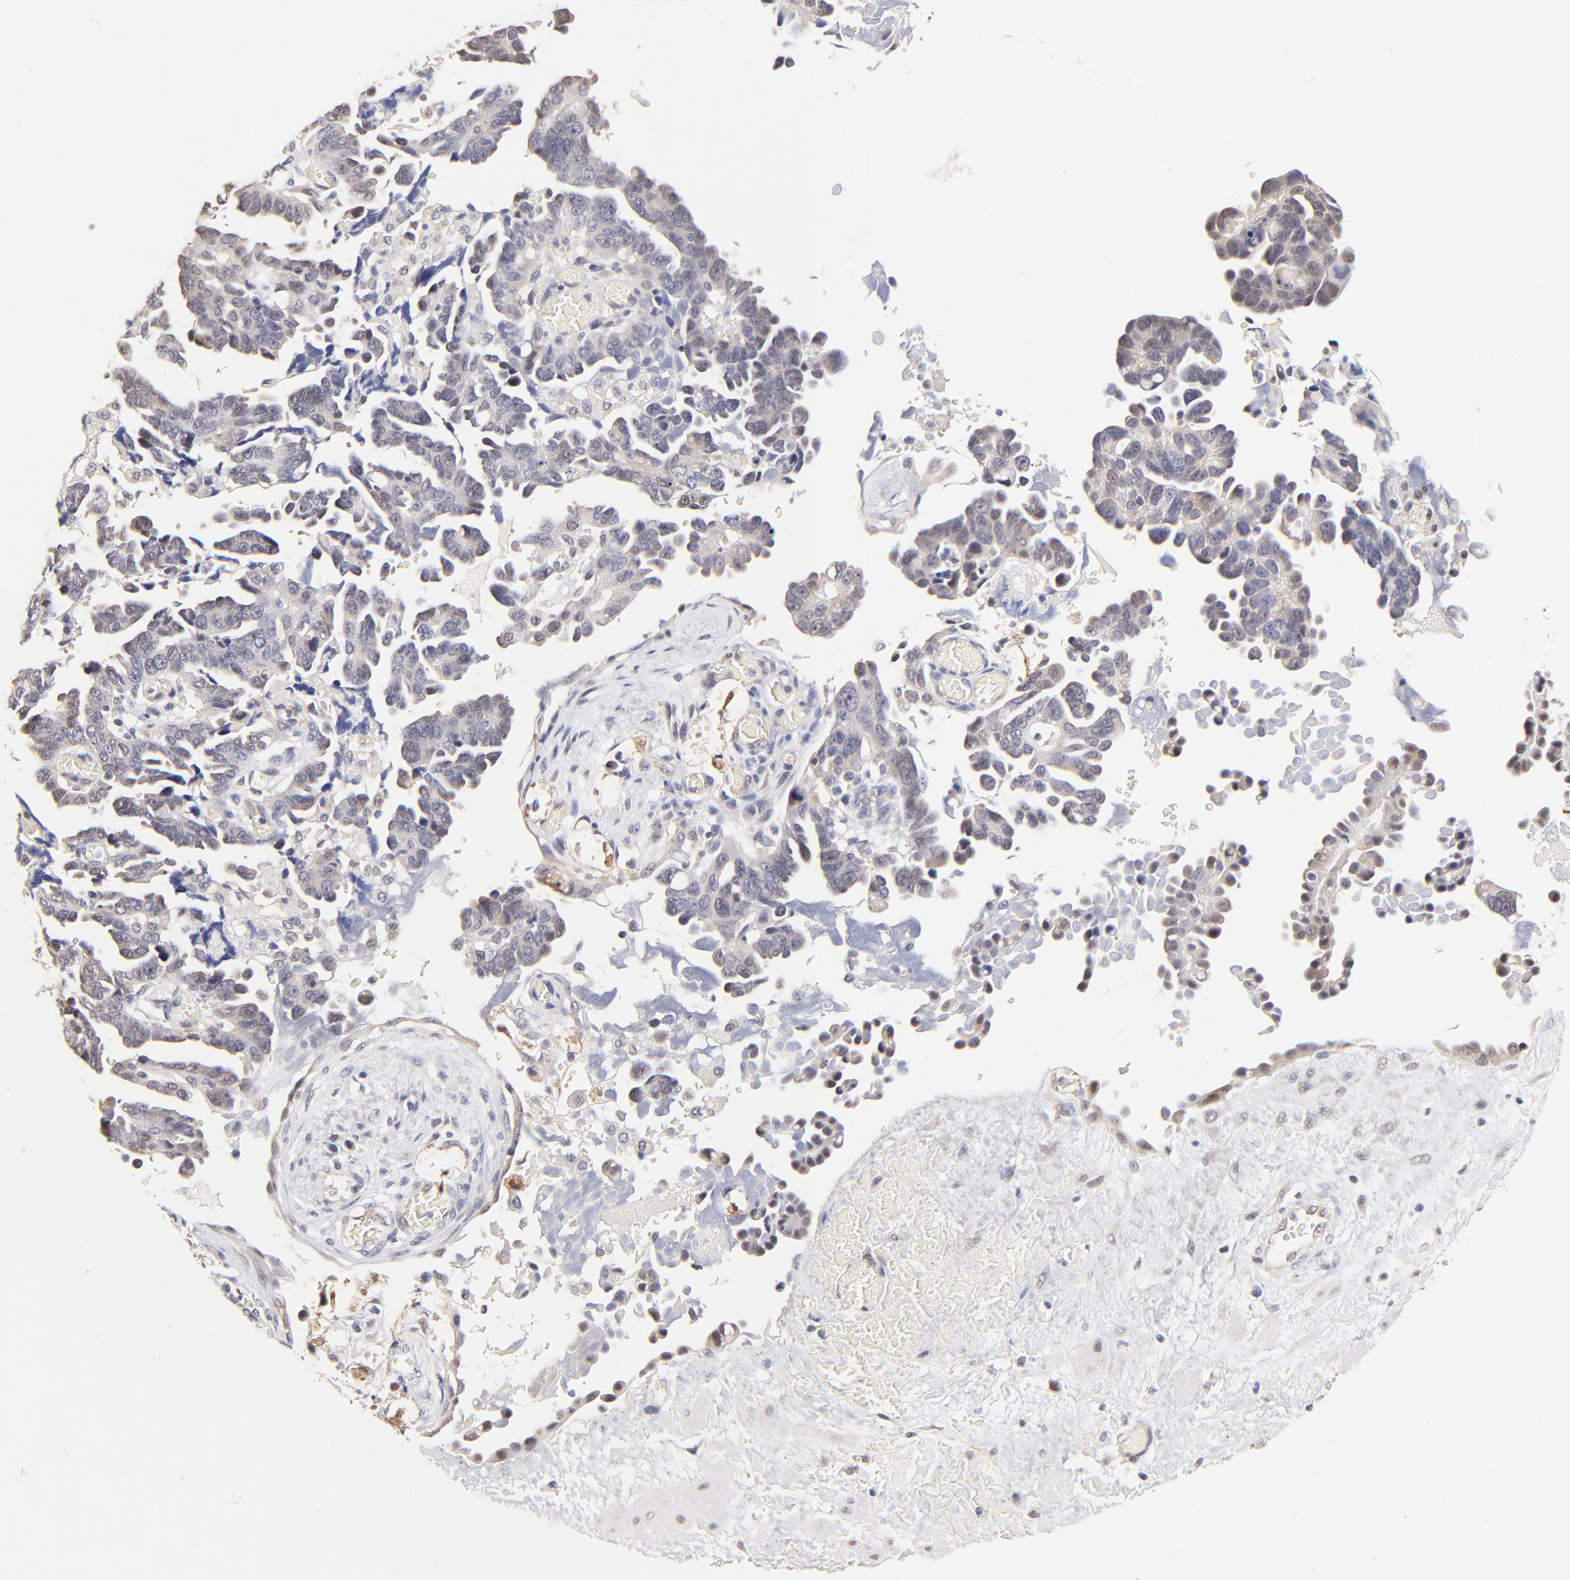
{"staining": {"intensity": "weak", "quantity": ">75%", "location": "cytoplasmic/membranous"}, "tissue": "ovarian cancer", "cell_type": "Tumor cells", "image_type": "cancer", "snomed": [{"axis": "morphology", "description": "Cystadenocarcinoma, serous, NOS"}, {"axis": "topography", "description": "Ovary"}], "caption": "A brown stain highlights weak cytoplasmic/membranous positivity of a protein in human ovarian cancer tumor cells. The staining was performed using DAB (3,3'-diaminobenzidine), with brown indicating positive protein expression. Nuclei are stained blue with hematoxylin.", "gene": "ZNF10", "patient": {"sex": "female", "age": 63}}